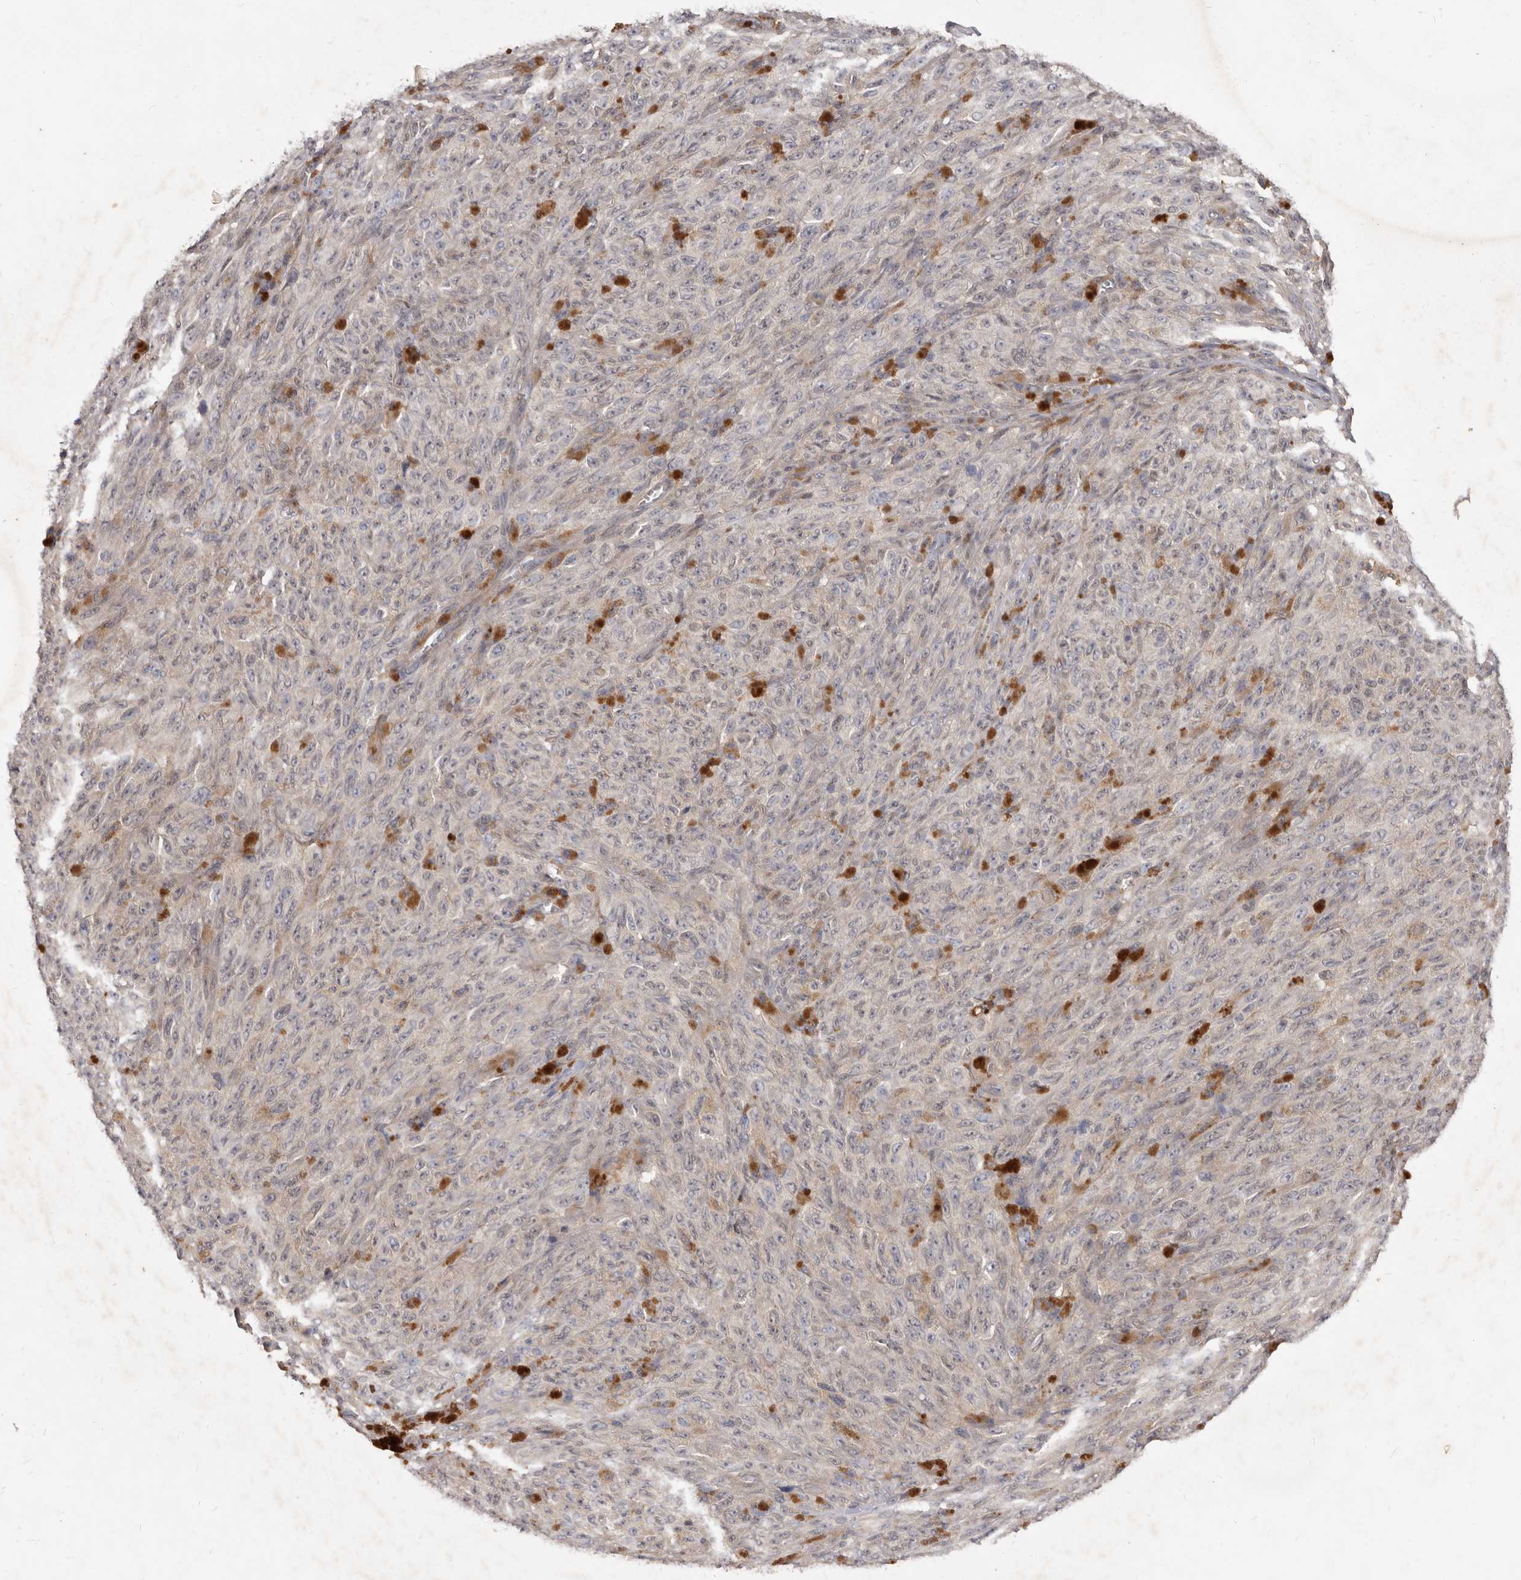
{"staining": {"intensity": "negative", "quantity": "none", "location": "none"}, "tissue": "melanoma", "cell_type": "Tumor cells", "image_type": "cancer", "snomed": [{"axis": "morphology", "description": "Malignant melanoma, NOS"}, {"axis": "topography", "description": "Skin"}], "caption": "The histopathology image shows no staining of tumor cells in melanoma.", "gene": "ACLY", "patient": {"sex": "female", "age": 82}}